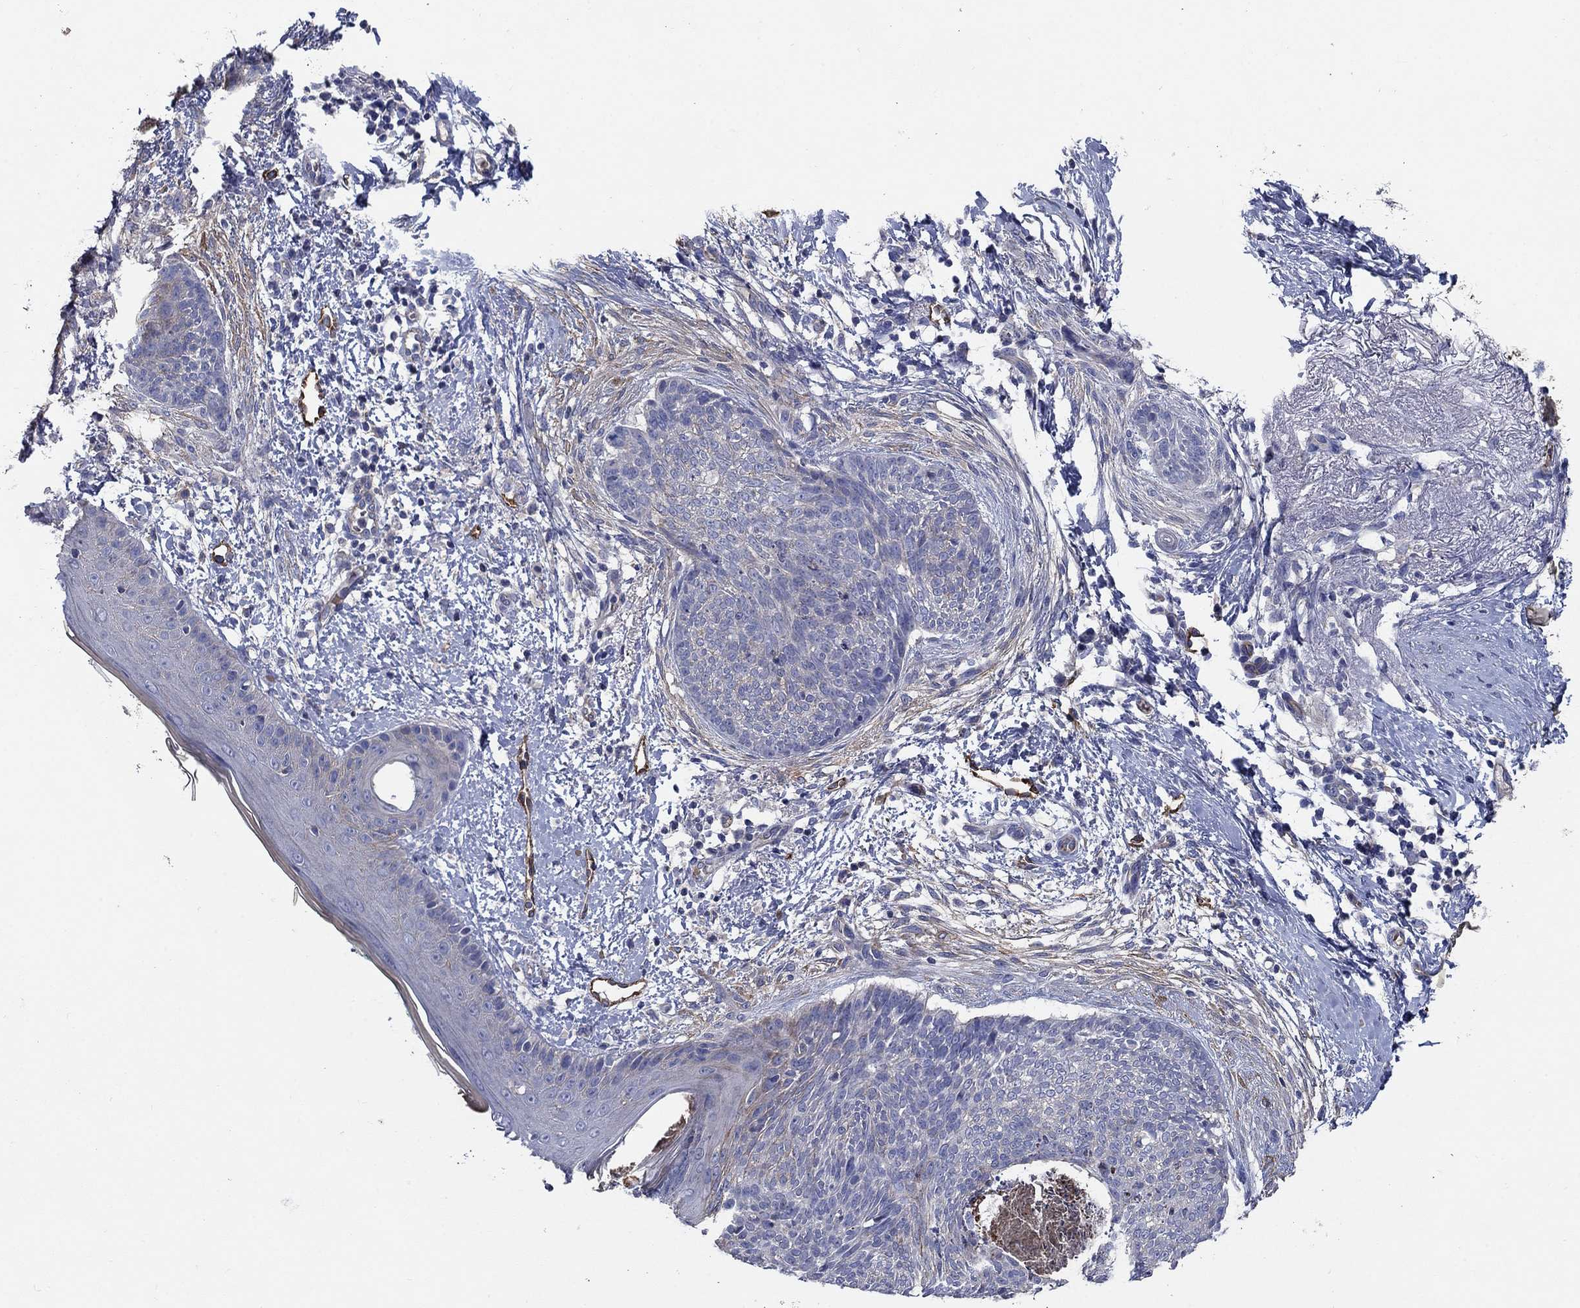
{"staining": {"intensity": "negative", "quantity": "none", "location": "none"}, "tissue": "skin cancer", "cell_type": "Tumor cells", "image_type": "cancer", "snomed": [{"axis": "morphology", "description": "Basal cell carcinoma"}, {"axis": "topography", "description": "Skin"}], "caption": "This is an IHC photomicrograph of human skin cancer (basal cell carcinoma). There is no expression in tumor cells.", "gene": "FLNC", "patient": {"sex": "female", "age": 65}}